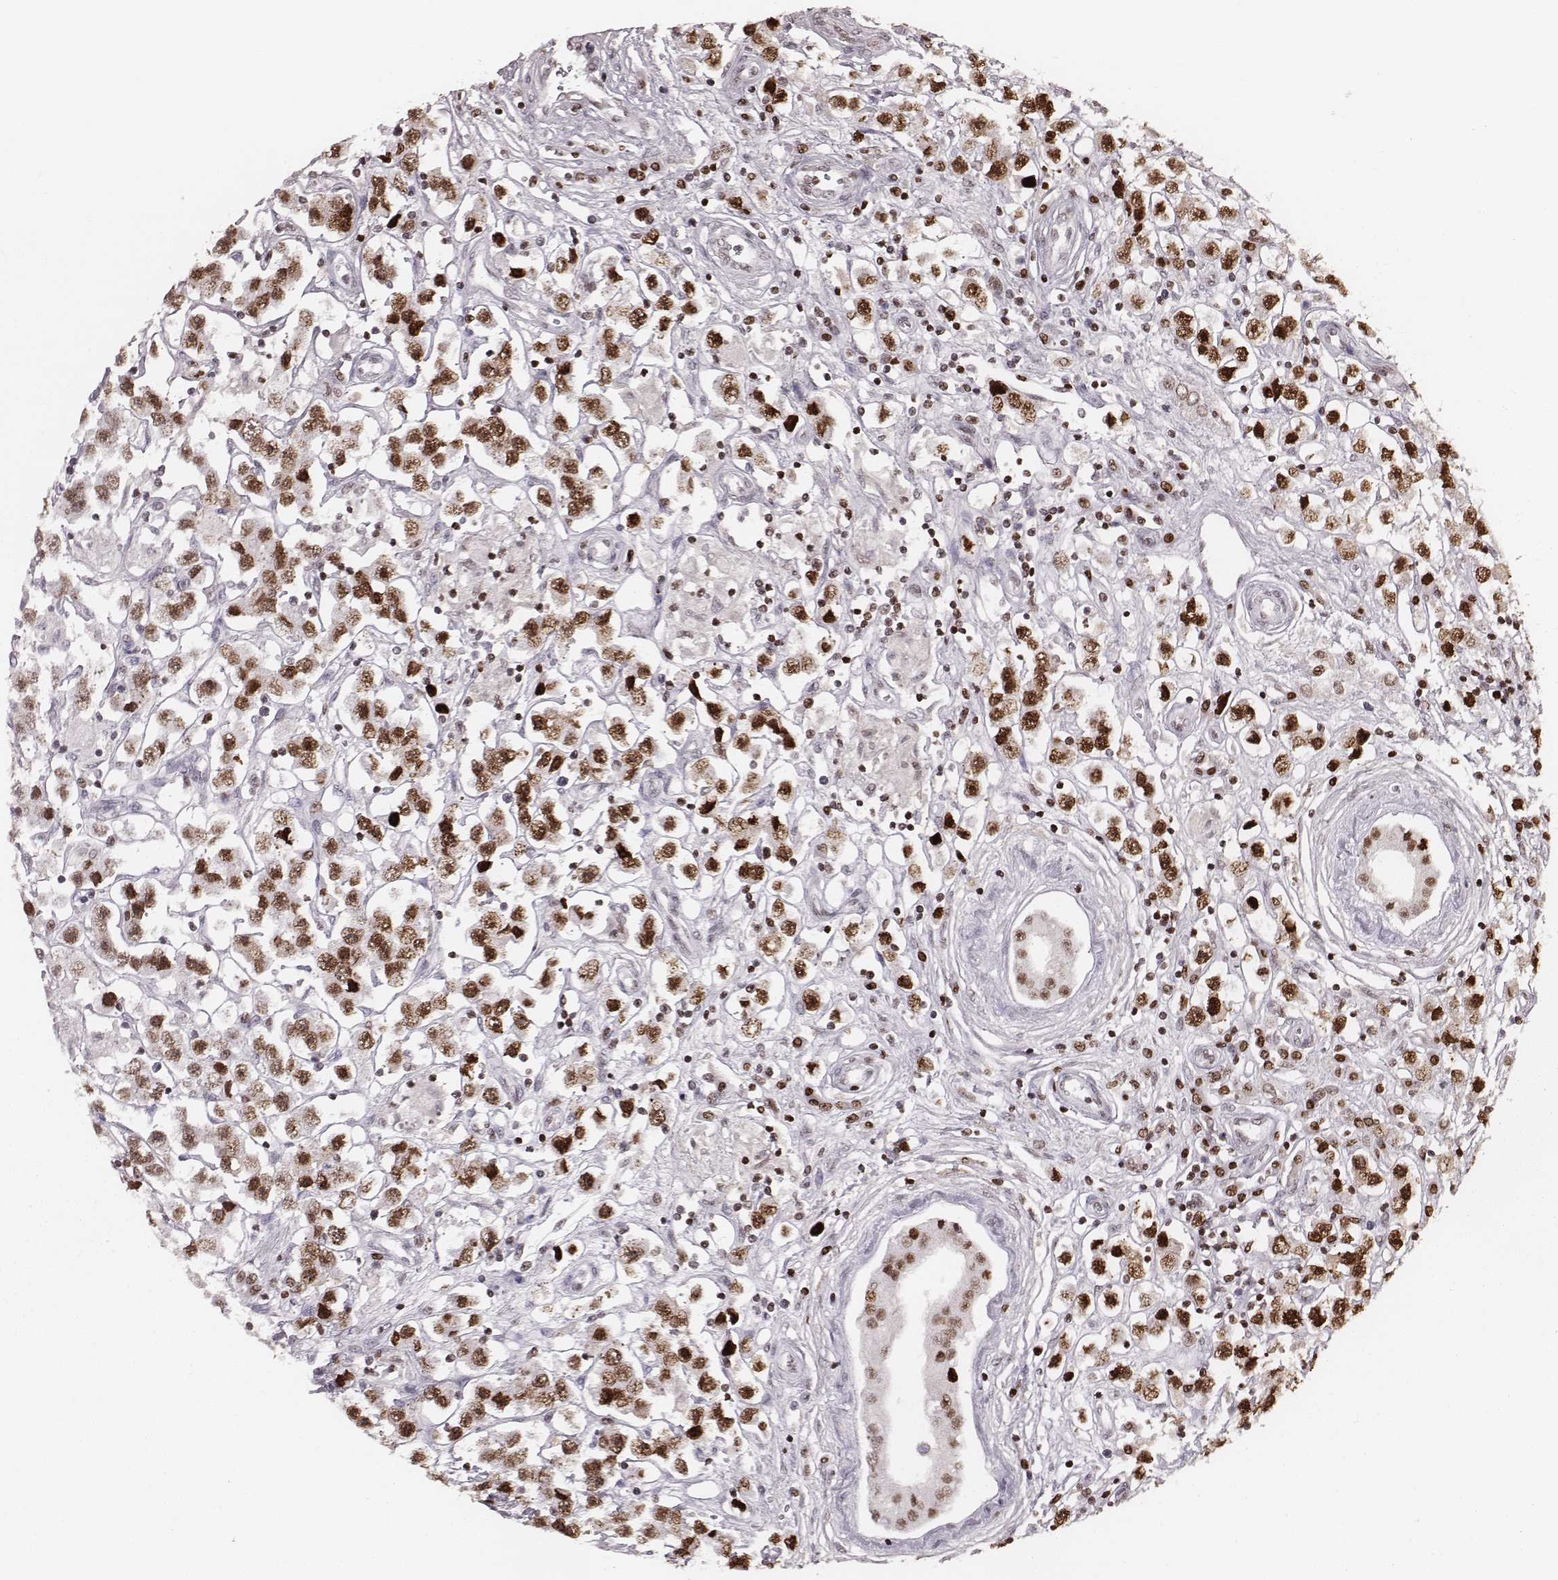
{"staining": {"intensity": "strong", "quantity": ">75%", "location": "nuclear"}, "tissue": "testis cancer", "cell_type": "Tumor cells", "image_type": "cancer", "snomed": [{"axis": "morphology", "description": "Seminoma, NOS"}, {"axis": "topography", "description": "Testis"}], "caption": "A micrograph of testis seminoma stained for a protein exhibits strong nuclear brown staining in tumor cells. (DAB (3,3'-diaminobenzidine) = brown stain, brightfield microscopy at high magnification).", "gene": "PARP1", "patient": {"sex": "male", "age": 45}}